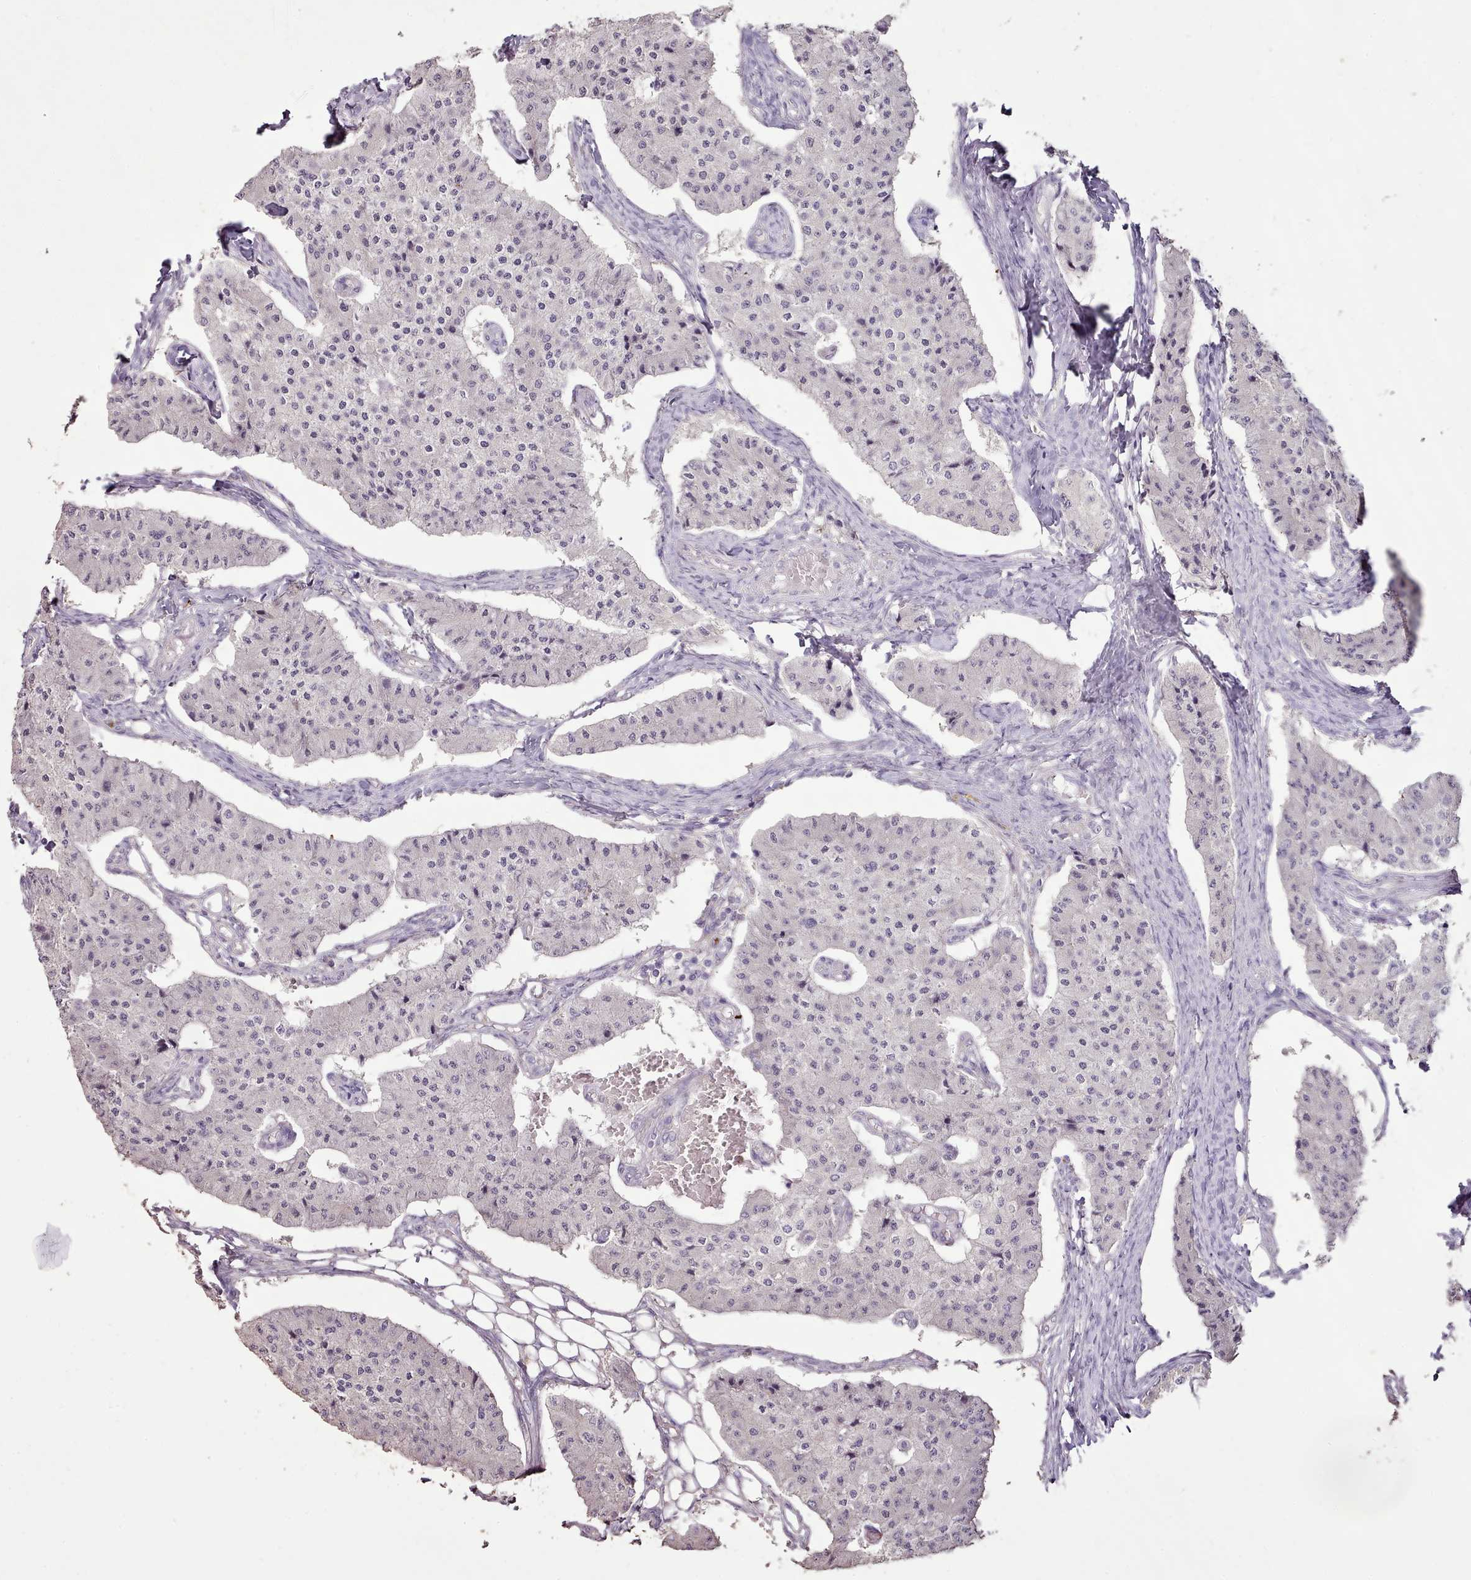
{"staining": {"intensity": "negative", "quantity": "none", "location": "none"}, "tissue": "carcinoid", "cell_type": "Tumor cells", "image_type": "cancer", "snomed": [{"axis": "morphology", "description": "Carcinoid, malignant, NOS"}, {"axis": "topography", "description": "Colon"}], "caption": "Histopathology image shows no protein positivity in tumor cells of carcinoid (malignant) tissue. (Immunohistochemistry, brightfield microscopy, high magnification).", "gene": "BLOC1S2", "patient": {"sex": "female", "age": 52}}